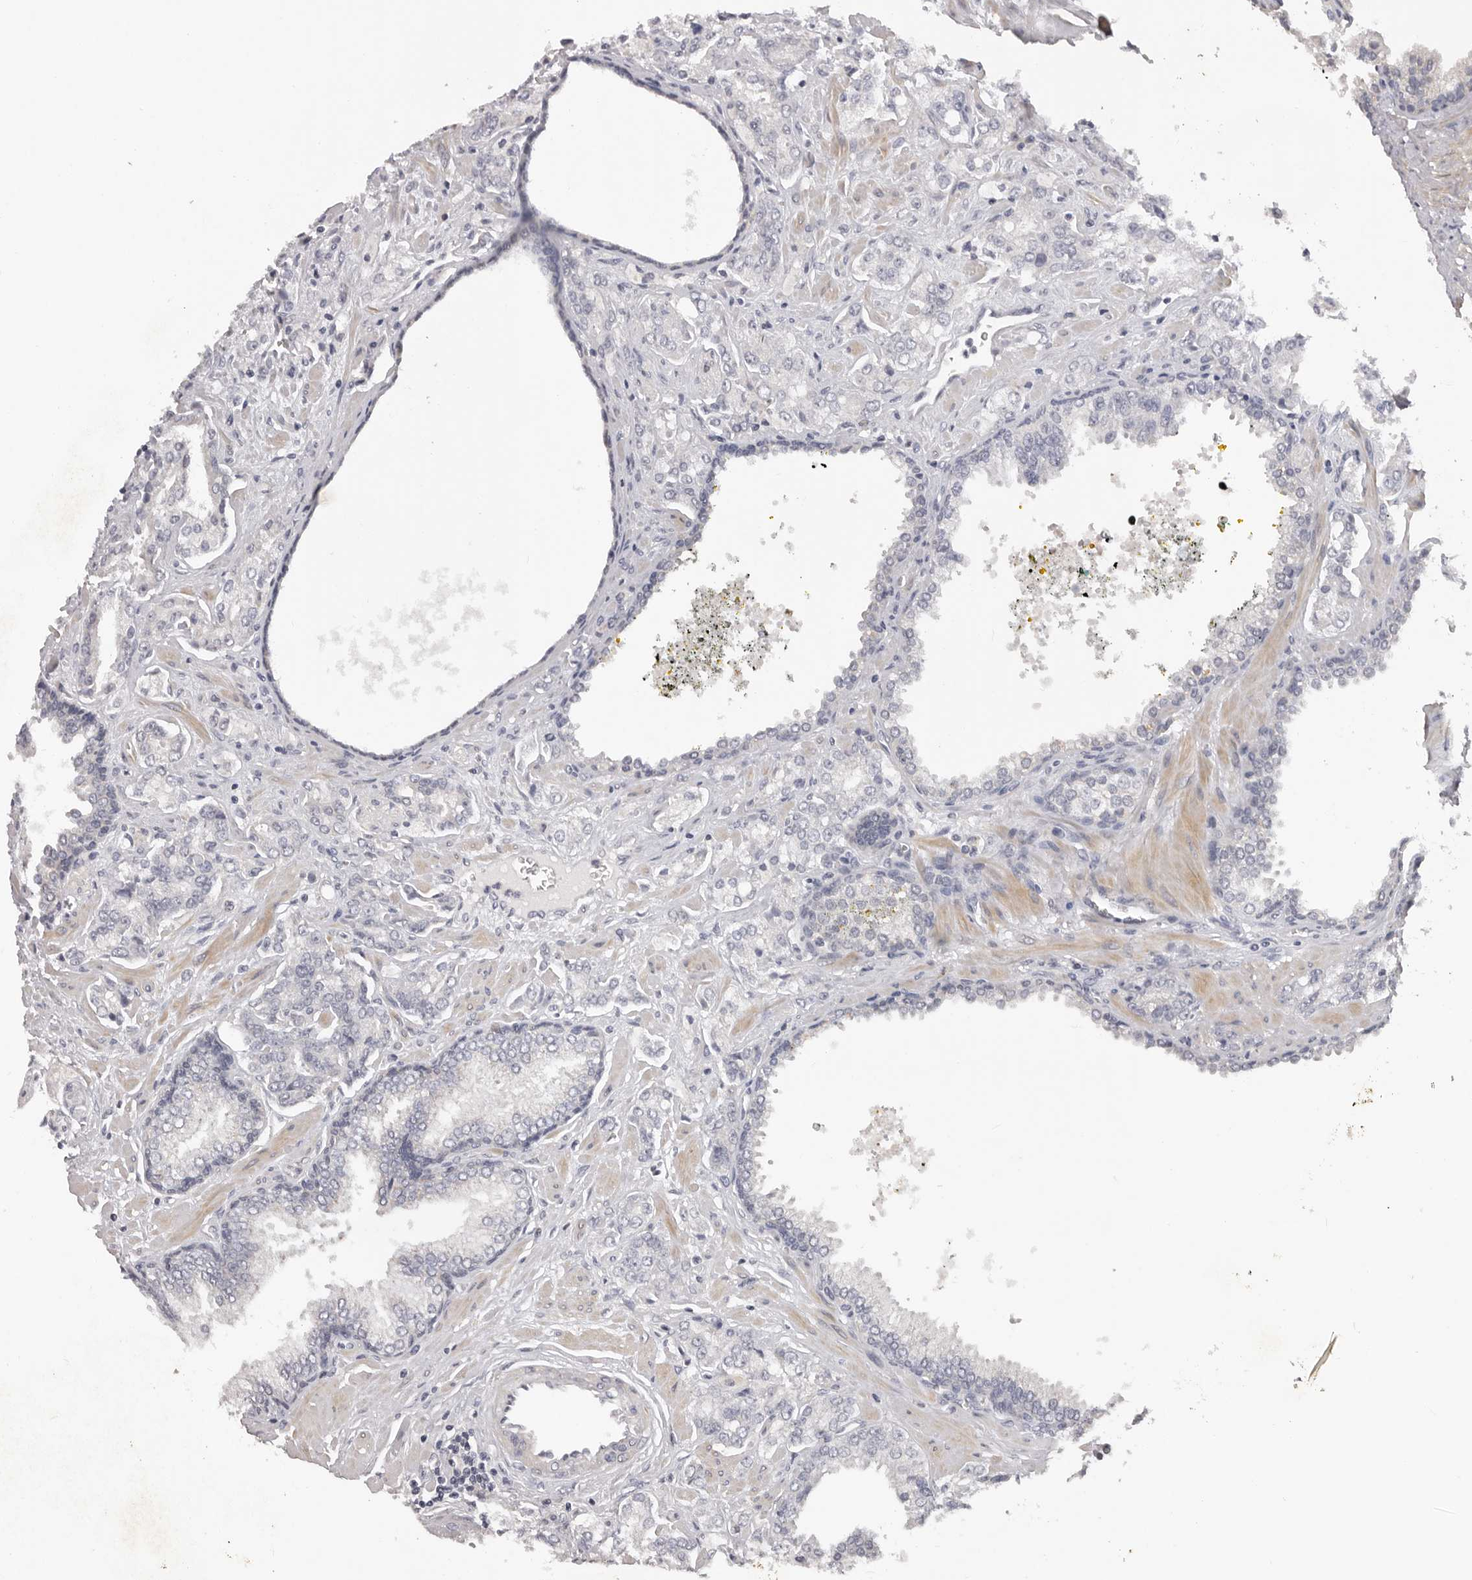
{"staining": {"intensity": "negative", "quantity": "none", "location": "none"}, "tissue": "prostate cancer", "cell_type": "Tumor cells", "image_type": "cancer", "snomed": [{"axis": "morphology", "description": "Adenocarcinoma, High grade"}, {"axis": "topography", "description": "Prostate"}], "caption": "Immunohistochemistry of human adenocarcinoma (high-grade) (prostate) shows no positivity in tumor cells. (Immunohistochemistry, brightfield microscopy, high magnification).", "gene": "TNR", "patient": {"sex": "male", "age": 67}}